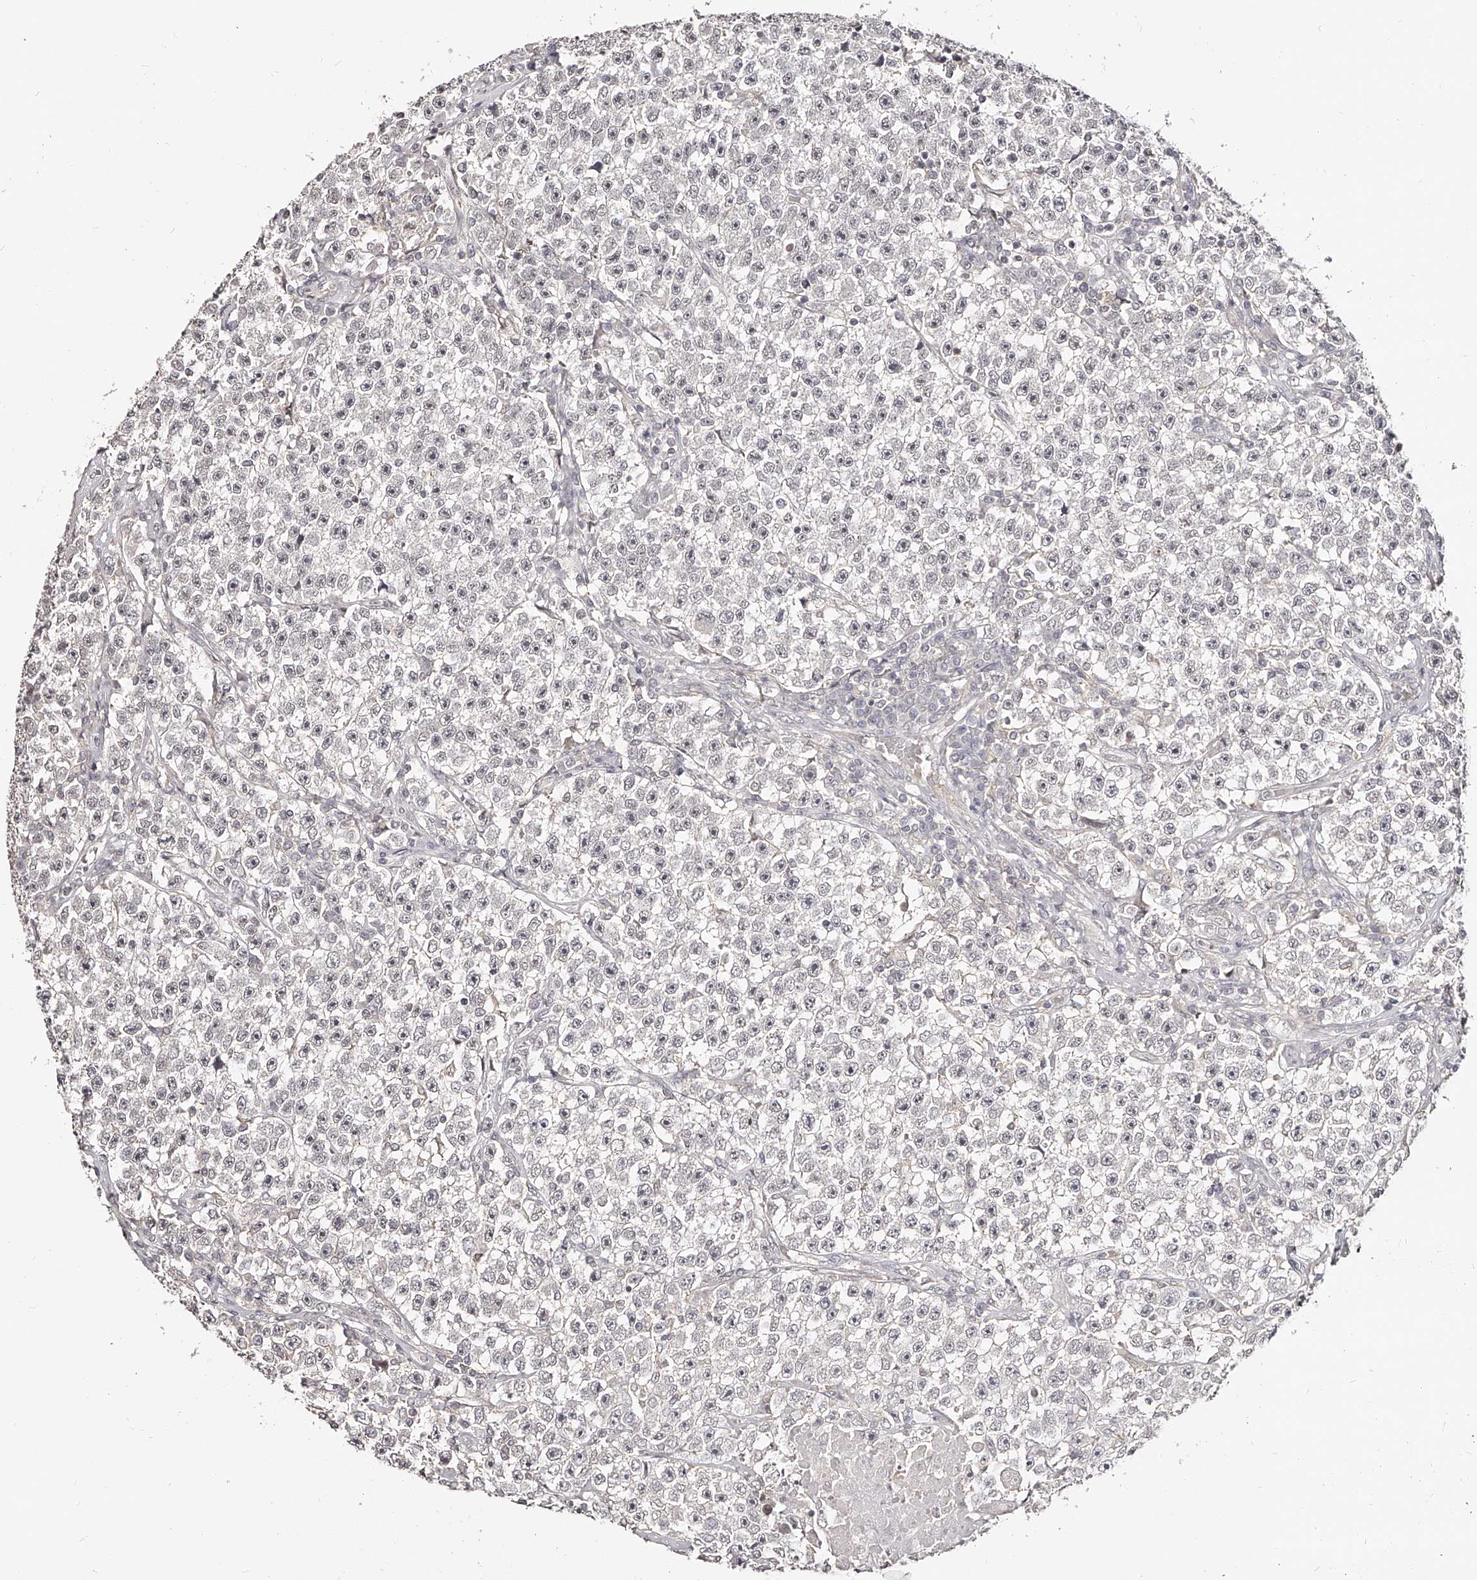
{"staining": {"intensity": "negative", "quantity": "none", "location": "none"}, "tissue": "testis cancer", "cell_type": "Tumor cells", "image_type": "cancer", "snomed": [{"axis": "morphology", "description": "Seminoma, NOS"}, {"axis": "topography", "description": "Testis"}], "caption": "Tumor cells are negative for protein expression in human testis cancer. (Stains: DAB immunohistochemistry with hematoxylin counter stain, Microscopy: brightfield microscopy at high magnification).", "gene": "ZNF789", "patient": {"sex": "male", "age": 22}}